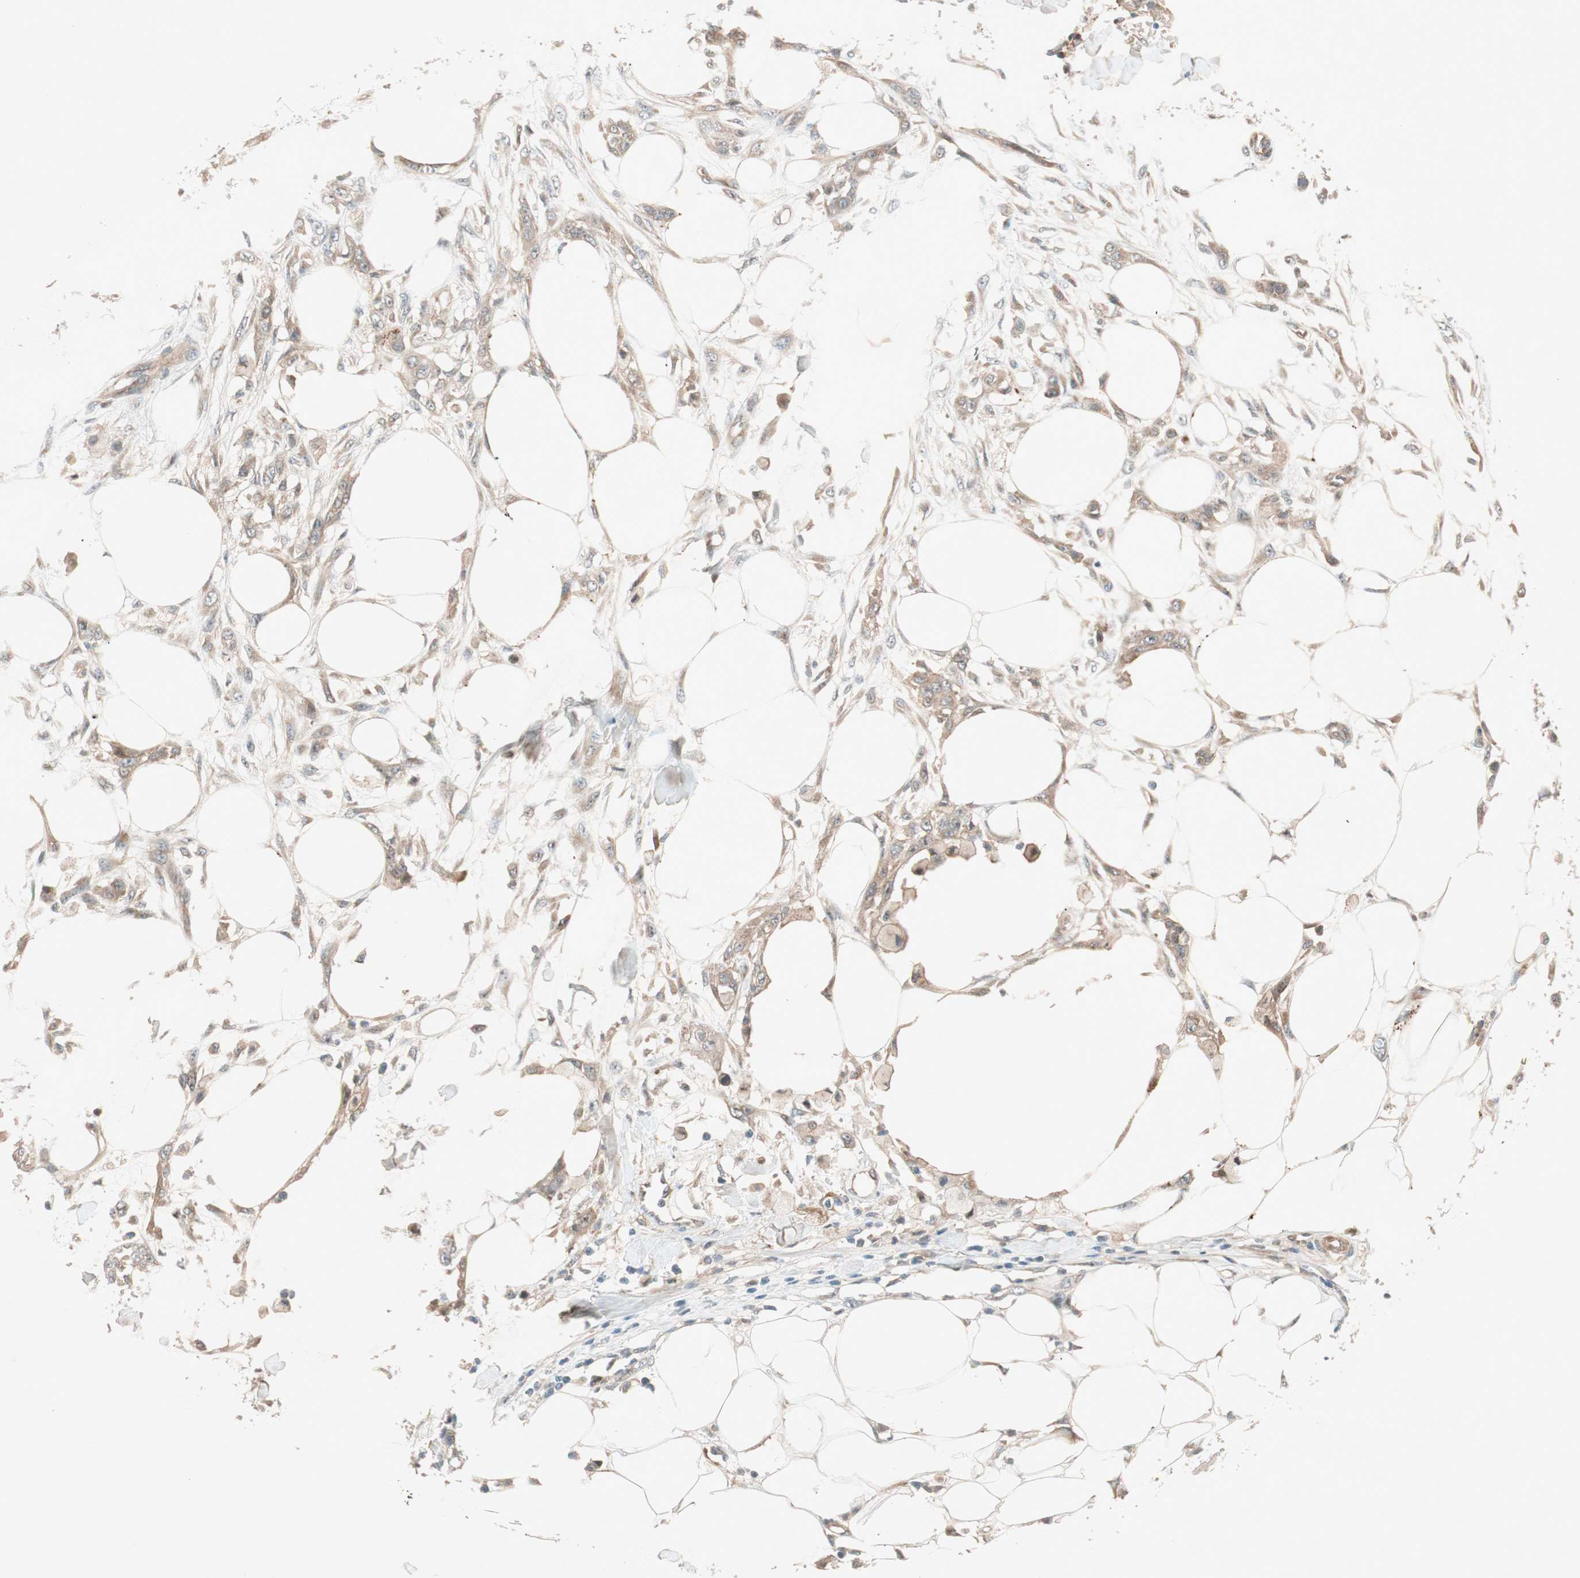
{"staining": {"intensity": "weak", "quantity": "25%-75%", "location": "cytoplasmic/membranous"}, "tissue": "skin cancer", "cell_type": "Tumor cells", "image_type": "cancer", "snomed": [{"axis": "morphology", "description": "Squamous cell carcinoma, NOS"}, {"axis": "topography", "description": "Skin"}], "caption": "Skin cancer (squamous cell carcinoma) stained for a protein (brown) demonstrates weak cytoplasmic/membranous positive expression in approximately 25%-75% of tumor cells.", "gene": "EPHA6", "patient": {"sex": "female", "age": 59}}